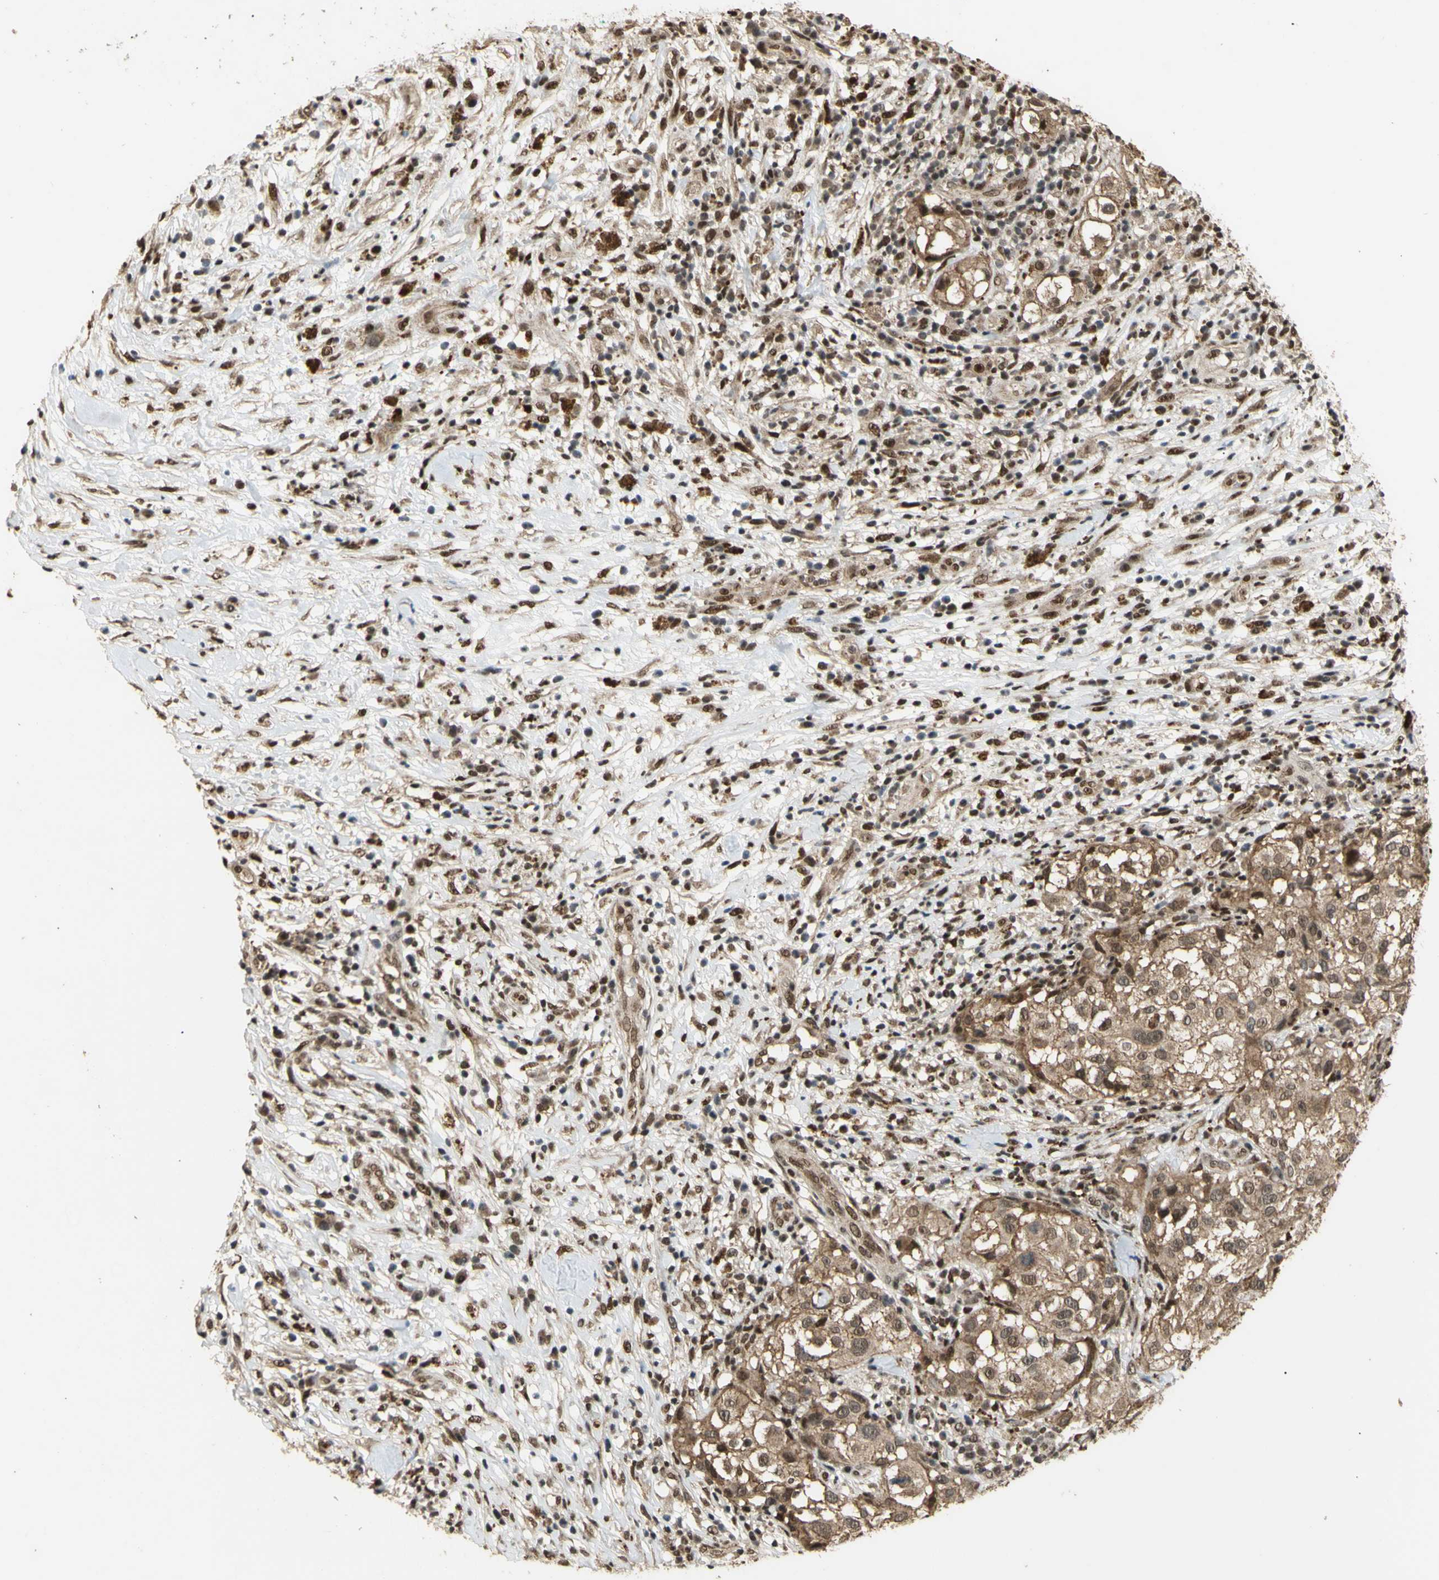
{"staining": {"intensity": "moderate", "quantity": ">75%", "location": "cytoplasmic/membranous"}, "tissue": "melanoma", "cell_type": "Tumor cells", "image_type": "cancer", "snomed": [{"axis": "morphology", "description": "Necrosis, NOS"}, {"axis": "morphology", "description": "Malignant melanoma, NOS"}, {"axis": "topography", "description": "Skin"}], "caption": "Protein analysis of melanoma tissue demonstrates moderate cytoplasmic/membranous positivity in approximately >75% of tumor cells. (DAB (3,3'-diaminobenzidine) IHC with brightfield microscopy, high magnification).", "gene": "GTF2E2", "patient": {"sex": "female", "age": 87}}